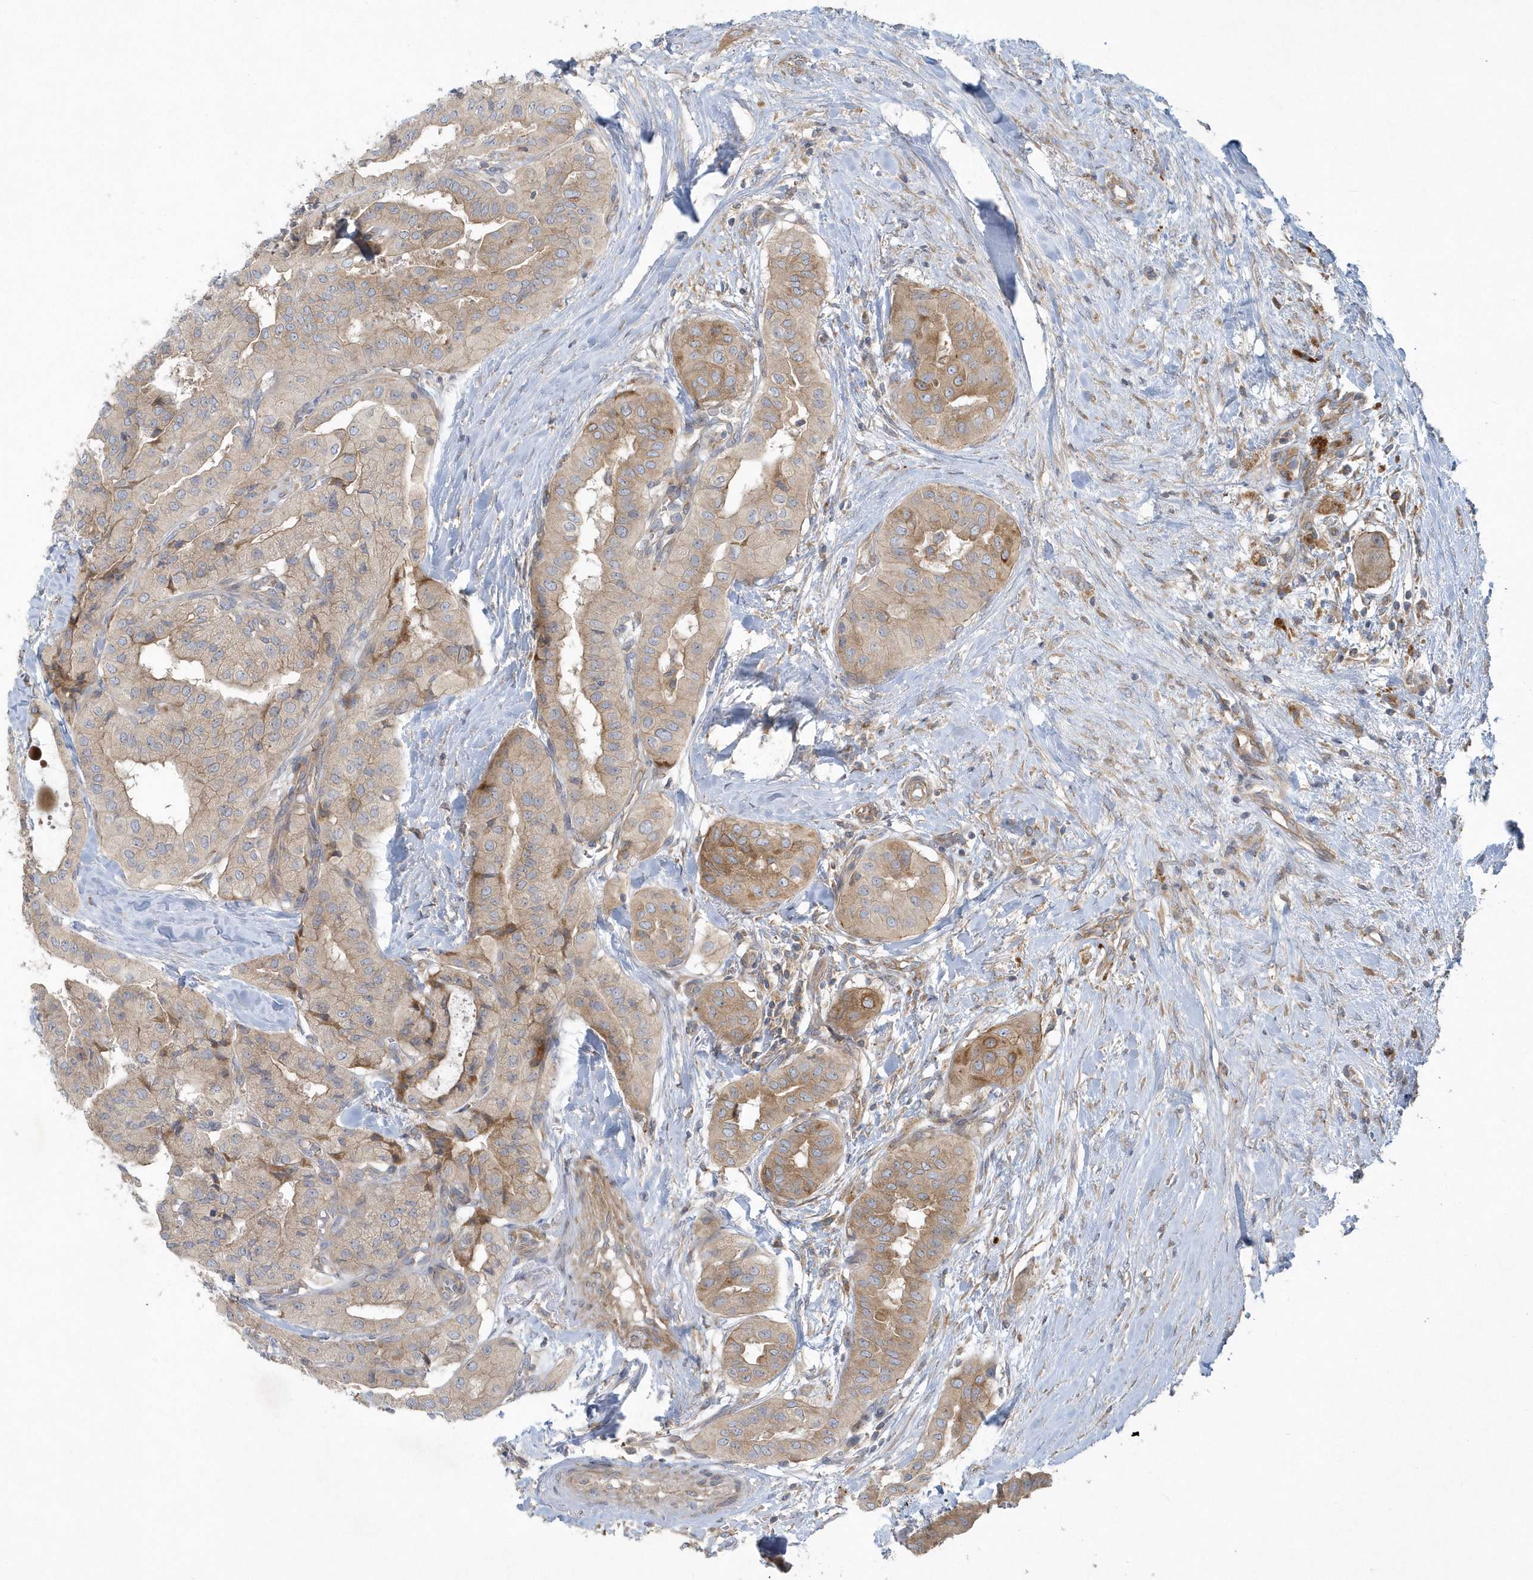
{"staining": {"intensity": "moderate", "quantity": "<25%", "location": "cytoplasmic/membranous"}, "tissue": "thyroid cancer", "cell_type": "Tumor cells", "image_type": "cancer", "snomed": [{"axis": "morphology", "description": "Papillary adenocarcinoma, NOS"}, {"axis": "topography", "description": "Thyroid gland"}], "caption": "Thyroid papillary adenocarcinoma stained with IHC exhibits moderate cytoplasmic/membranous staining in about <25% of tumor cells.", "gene": "CNOT10", "patient": {"sex": "female", "age": 59}}